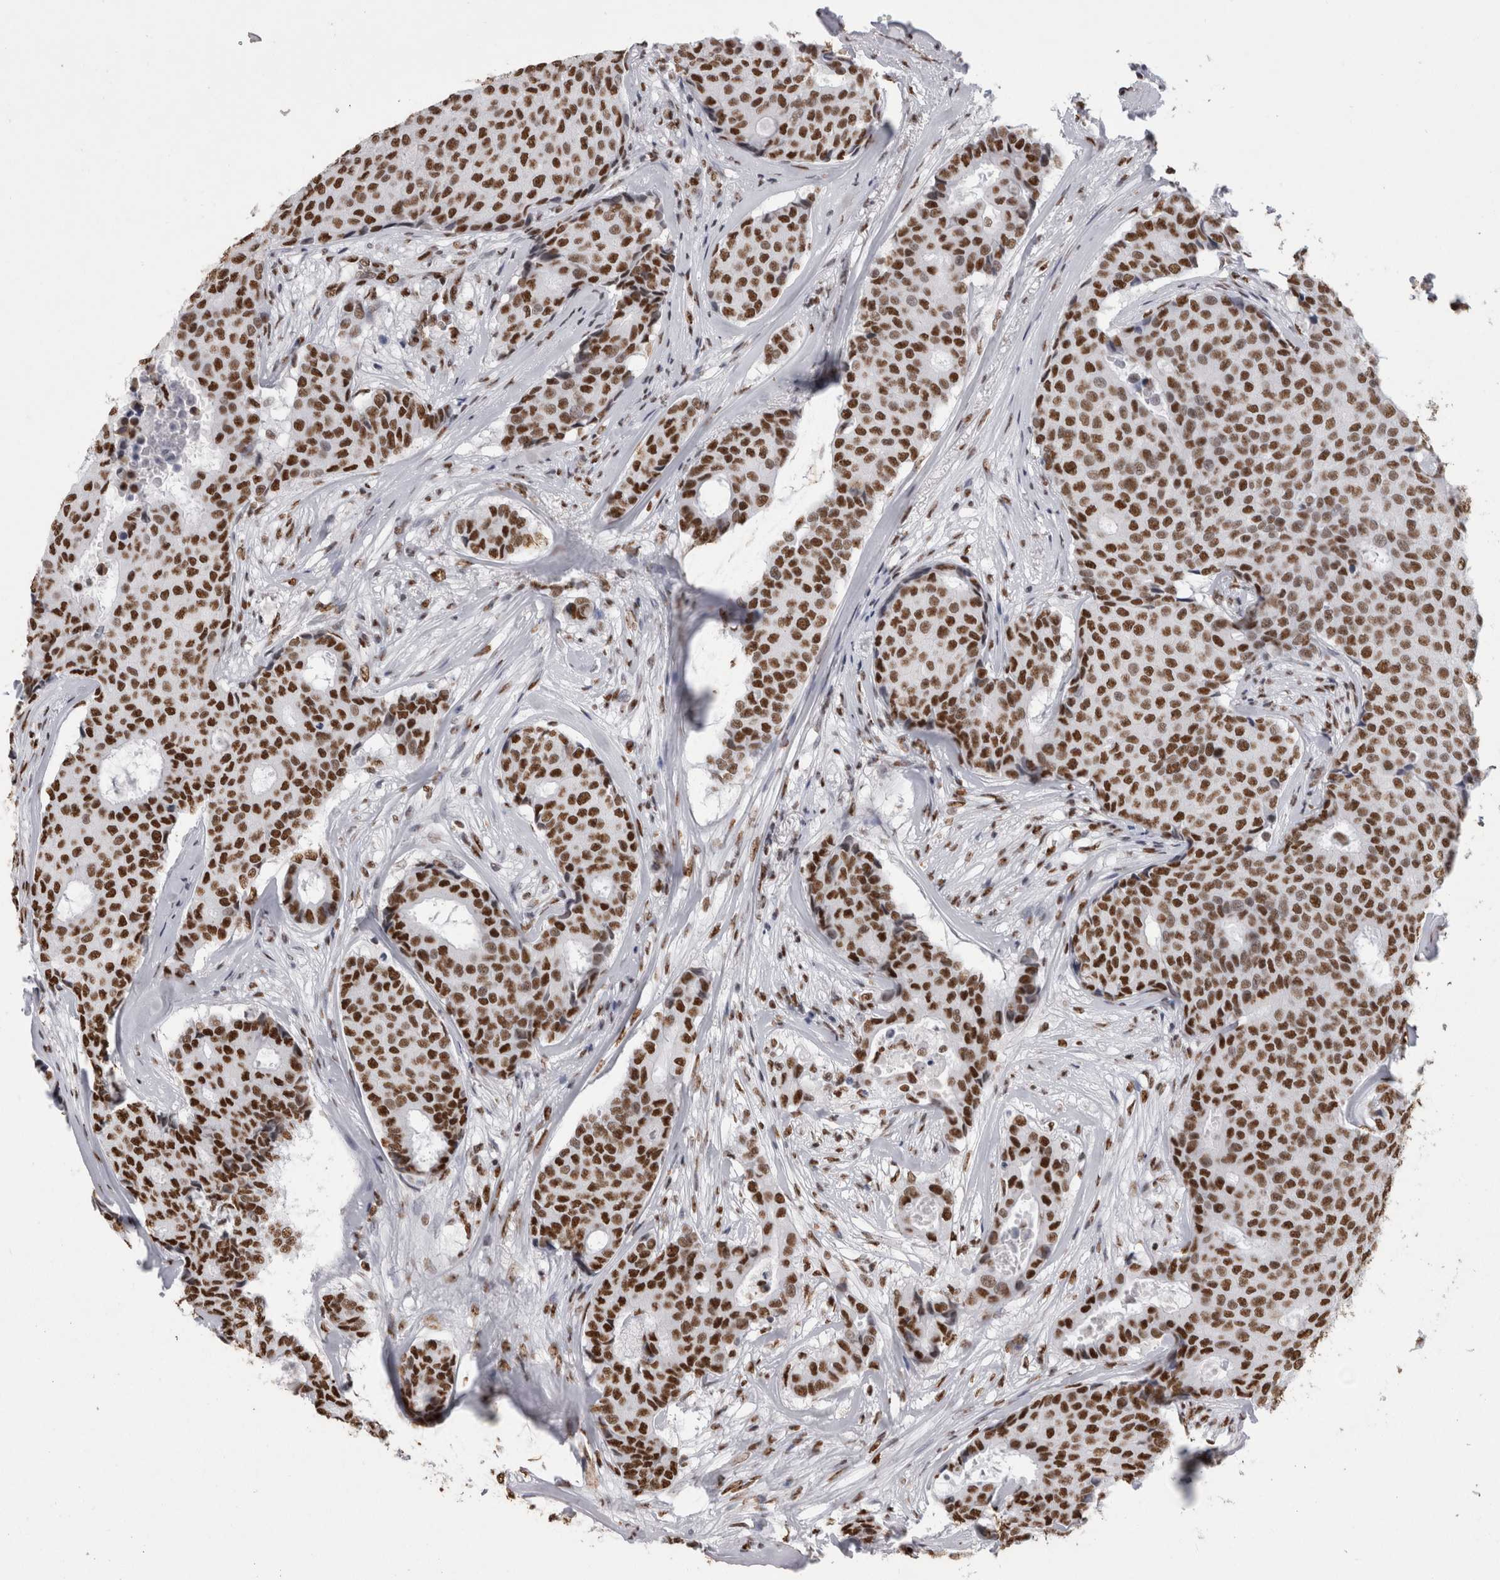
{"staining": {"intensity": "strong", "quantity": ">75%", "location": "nuclear"}, "tissue": "breast cancer", "cell_type": "Tumor cells", "image_type": "cancer", "snomed": [{"axis": "morphology", "description": "Duct carcinoma"}, {"axis": "topography", "description": "Breast"}], "caption": "Immunohistochemical staining of intraductal carcinoma (breast) reveals strong nuclear protein staining in about >75% of tumor cells. (DAB (3,3'-diaminobenzidine) IHC with brightfield microscopy, high magnification).", "gene": "ALPK3", "patient": {"sex": "female", "age": 75}}